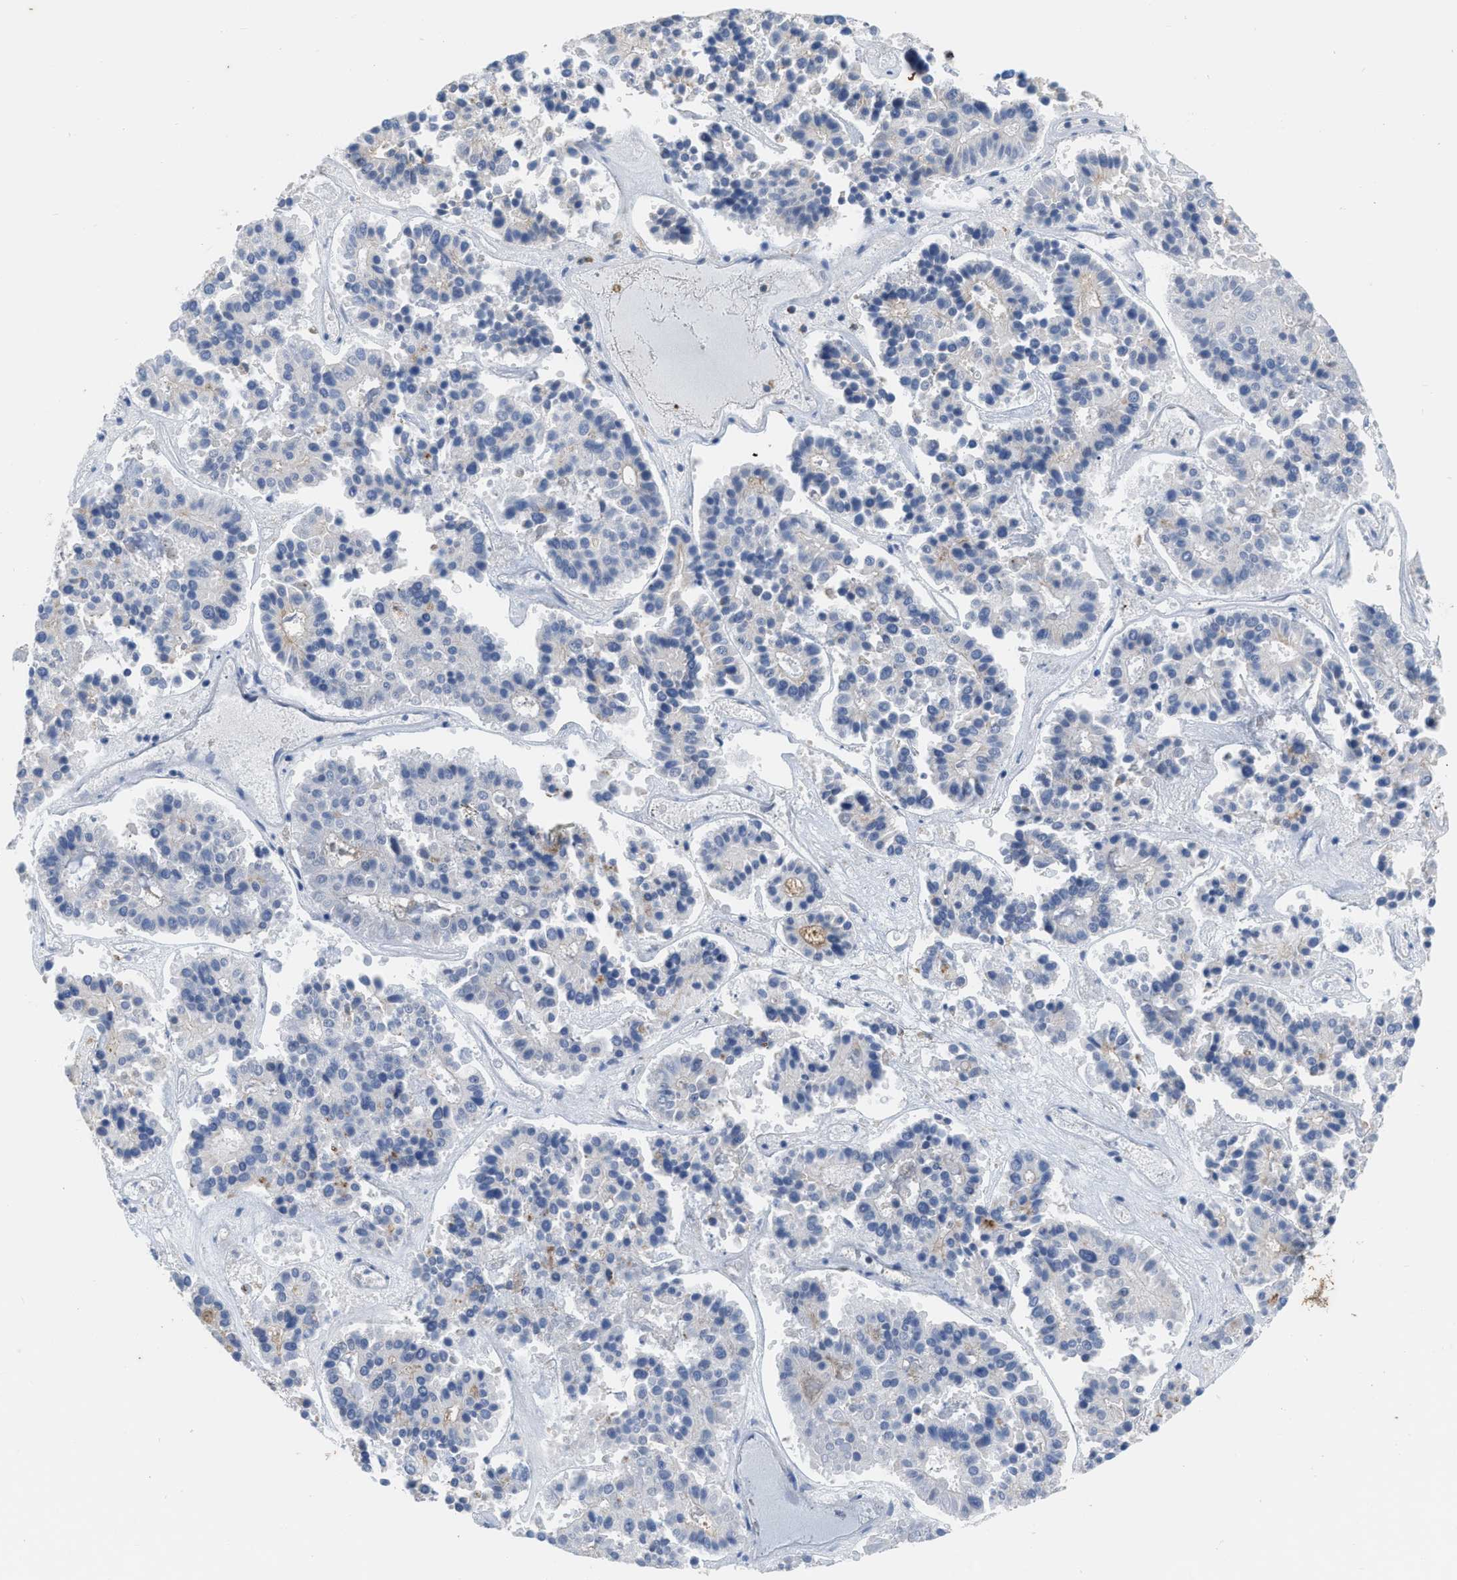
{"staining": {"intensity": "negative", "quantity": "none", "location": "none"}, "tissue": "pancreatic cancer", "cell_type": "Tumor cells", "image_type": "cancer", "snomed": [{"axis": "morphology", "description": "Adenocarcinoma, NOS"}, {"axis": "topography", "description": "Pancreas"}], "caption": "DAB (3,3'-diaminobenzidine) immunohistochemical staining of pancreatic cancer (adenocarcinoma) reveals no significant positivity in tumor cells. (DAB immunohistochemistry with hematoxylin counter stain).", "gene": "BAIAP2L1", "patient": {"sex": "male", "age": 50}}